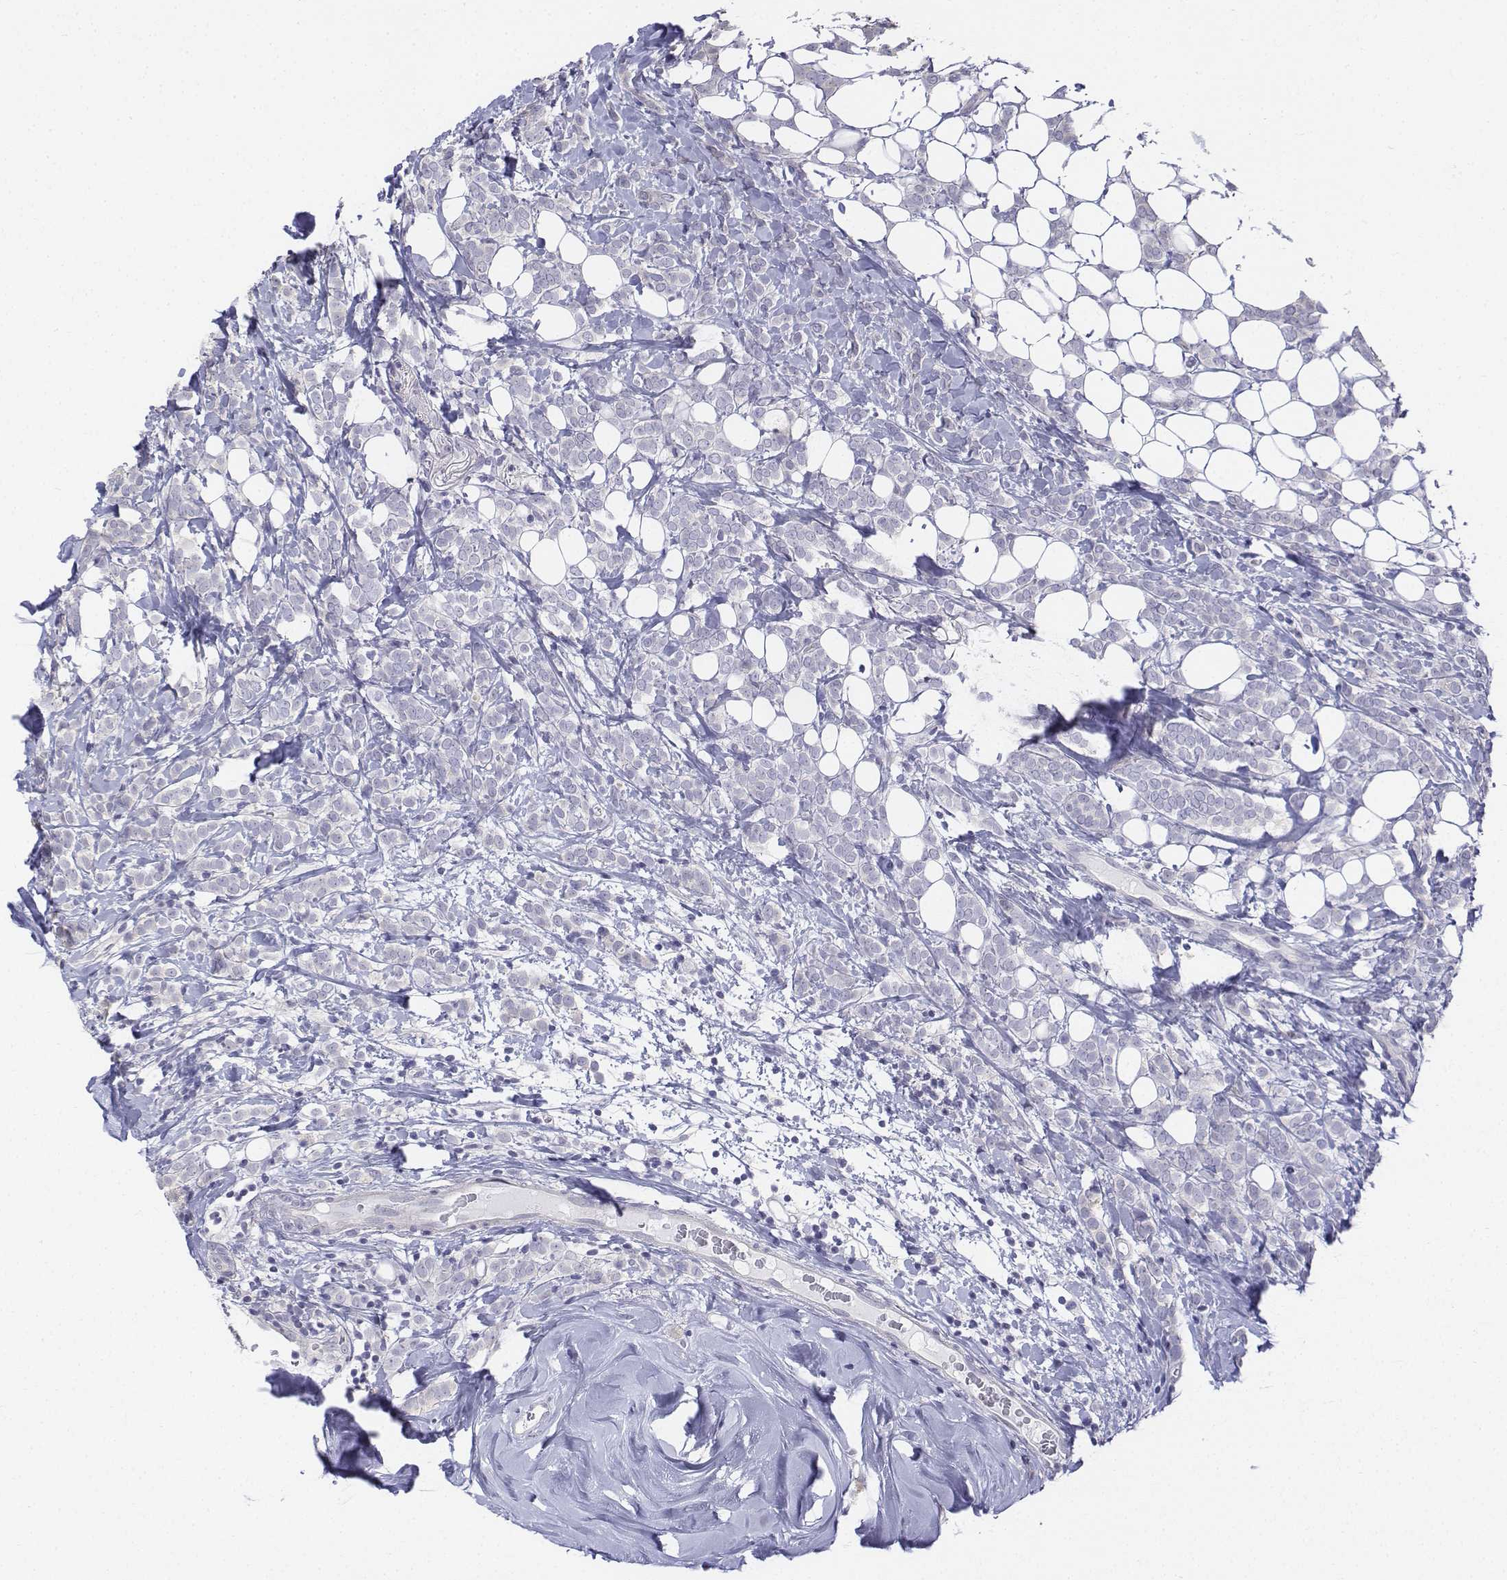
{"staining": {"intensity": "negative", "quantity": "none", "location": "none"}, "tissue": "breast cancer", "cell_type": "Tumor cells", "image_type": "cancer", "snomed": [{"axis": "morphology", "description": "Lobular carcinoma"}, {"axis": "topography", "description": "Breast"}], "caption": "Tumor cells are negative for brown protein staining in breast lobular carcinoma. Nuclei are stained in blue.", "gene": "LGSN", "patient": {"sex": "female", "age": 49}}